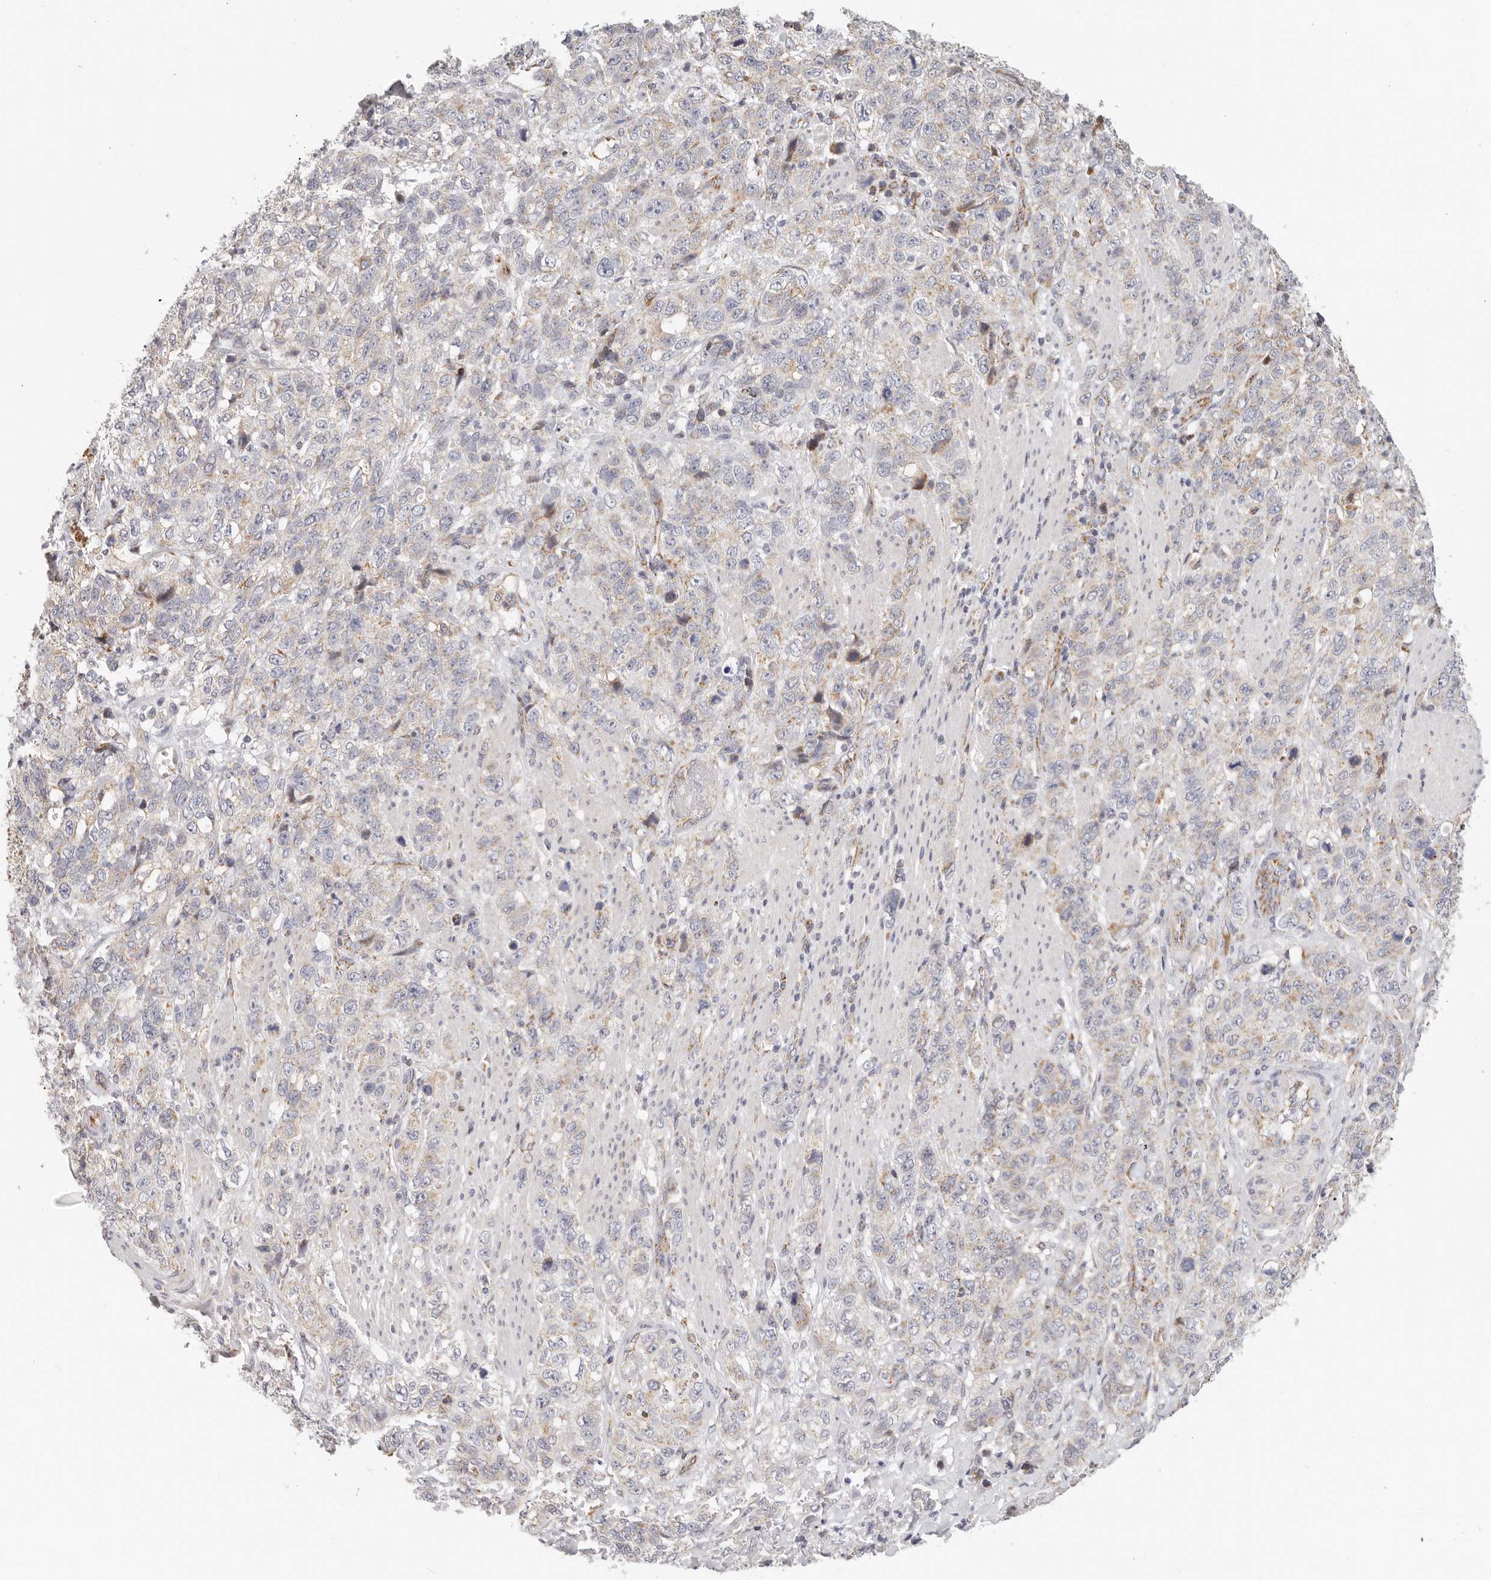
{"staining": {"intensity": "weak", "quantity": ">75%", "location": "cytoplasmic/membranous"}, "tissue": "stomach cancer", "cell_type": "Tumor cells", "image_type": "cancer", "snomed": [{"axis": "morphology", "description": "Adenocarcinoma, NOS"}, {"axis": "topography", "description": "Stomach"}], "caption": "Immunohistochemistry (IHC) staining of stomach adenocarcinoma, which reveals low levels of weak cytoplasmic/membranous positivity in about >75% of tumor cells indicating weak cytoplasmic/membranous protein expression. The staining was performed using DAB (3,3'-diaminobenzidine) (brown) for protein detection and nuclei were counterstained in hematoxylin (blue).", "gene": "AFDN", "patient": {"sex": "male", "age": 48}}